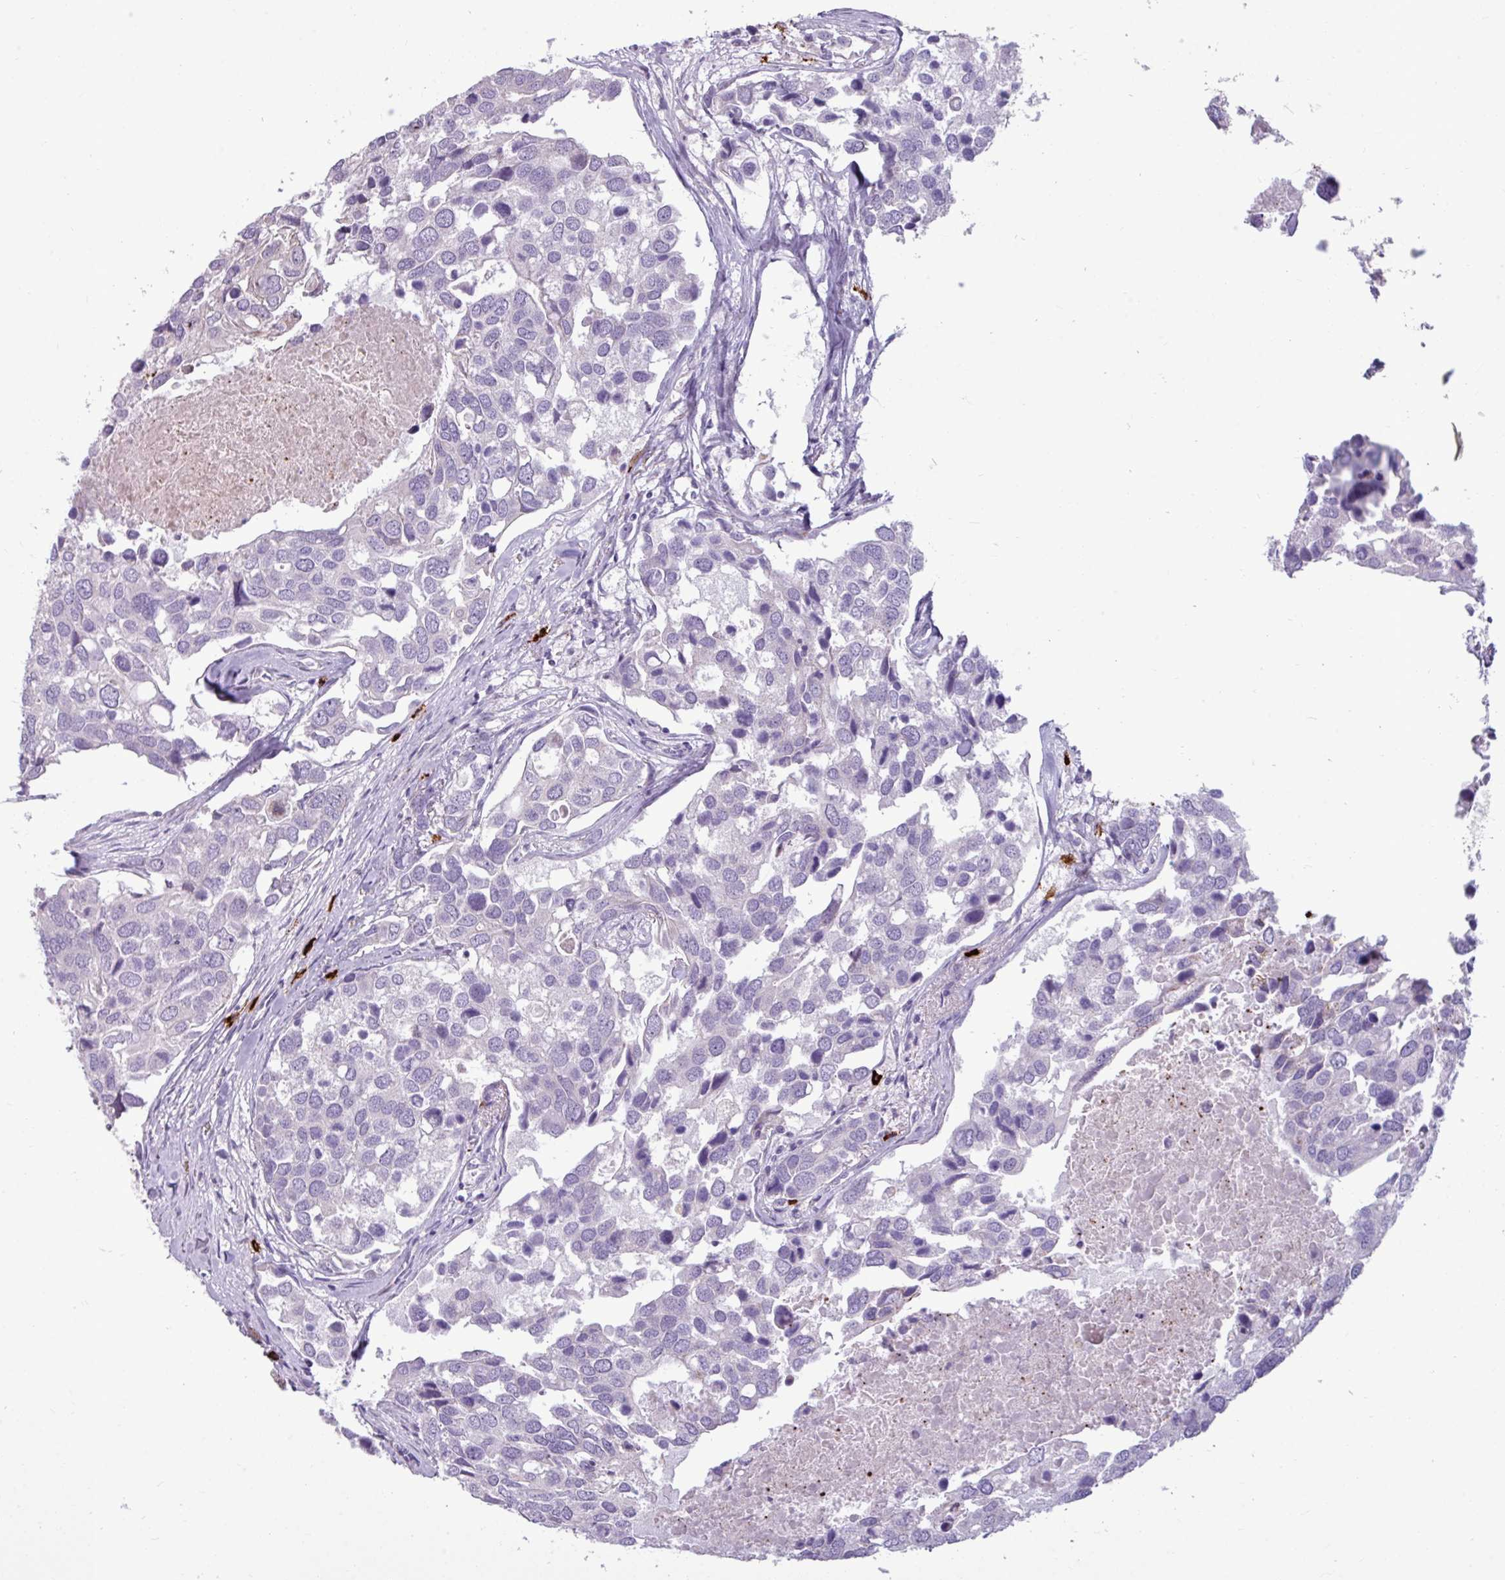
{"staining": {"intensity": "negative", "quantity": "none", "location": "none"}, "tissue": "breast cancer", "cell_type": "Tumor cells", "image_type": "cancer", "snomed": [{"axis": "morphology", "description": "Duct carcinoma"}, {"axis": "topography", "description": "Breast"}], "caption": "Immunohistochemical staining of infiltrating ductal carcinoma (breast) demonstrates no significant positivity in tumor cells.", "gene": "TRIM39", "patient": {"sex": "female", "age": 83}}